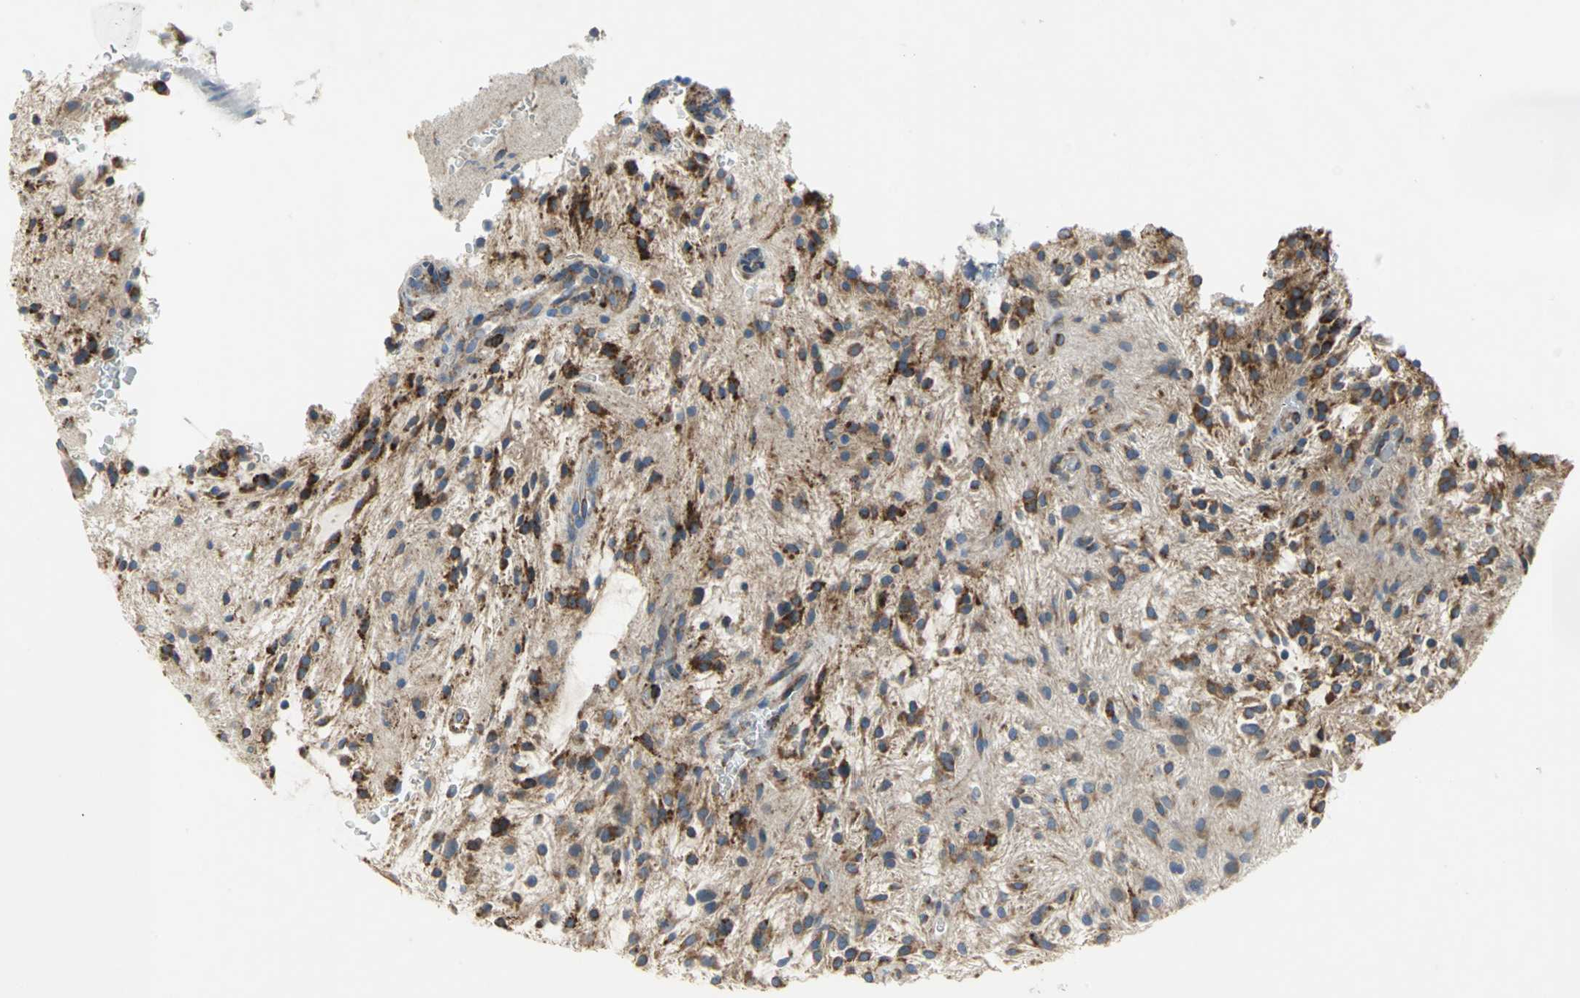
{"staining": {"intensity": "strong", "quantity": ">75%", "location": "cytoplasmic/membranous"}, "tissue": "glioma", "cell_type": "Tumor cells", "image_type": "cancer", "snomed": [{"axis": "morphology", "description": "Glioma, malignant, NOS"}, {"axis": "topography", "description": "Cerebellum"}], "caption": "Immunohistochemistry (IHC) (DAB) staining of malignant glioma exhibits strong cytoplasmic/membranous protein positivity in approximately >75% of tumor cells. (DAB IHC, brown staining for protein, blue staining for nuclei).", "gene": "TULP4", "patient": {"sex": "female", "age": 10}}